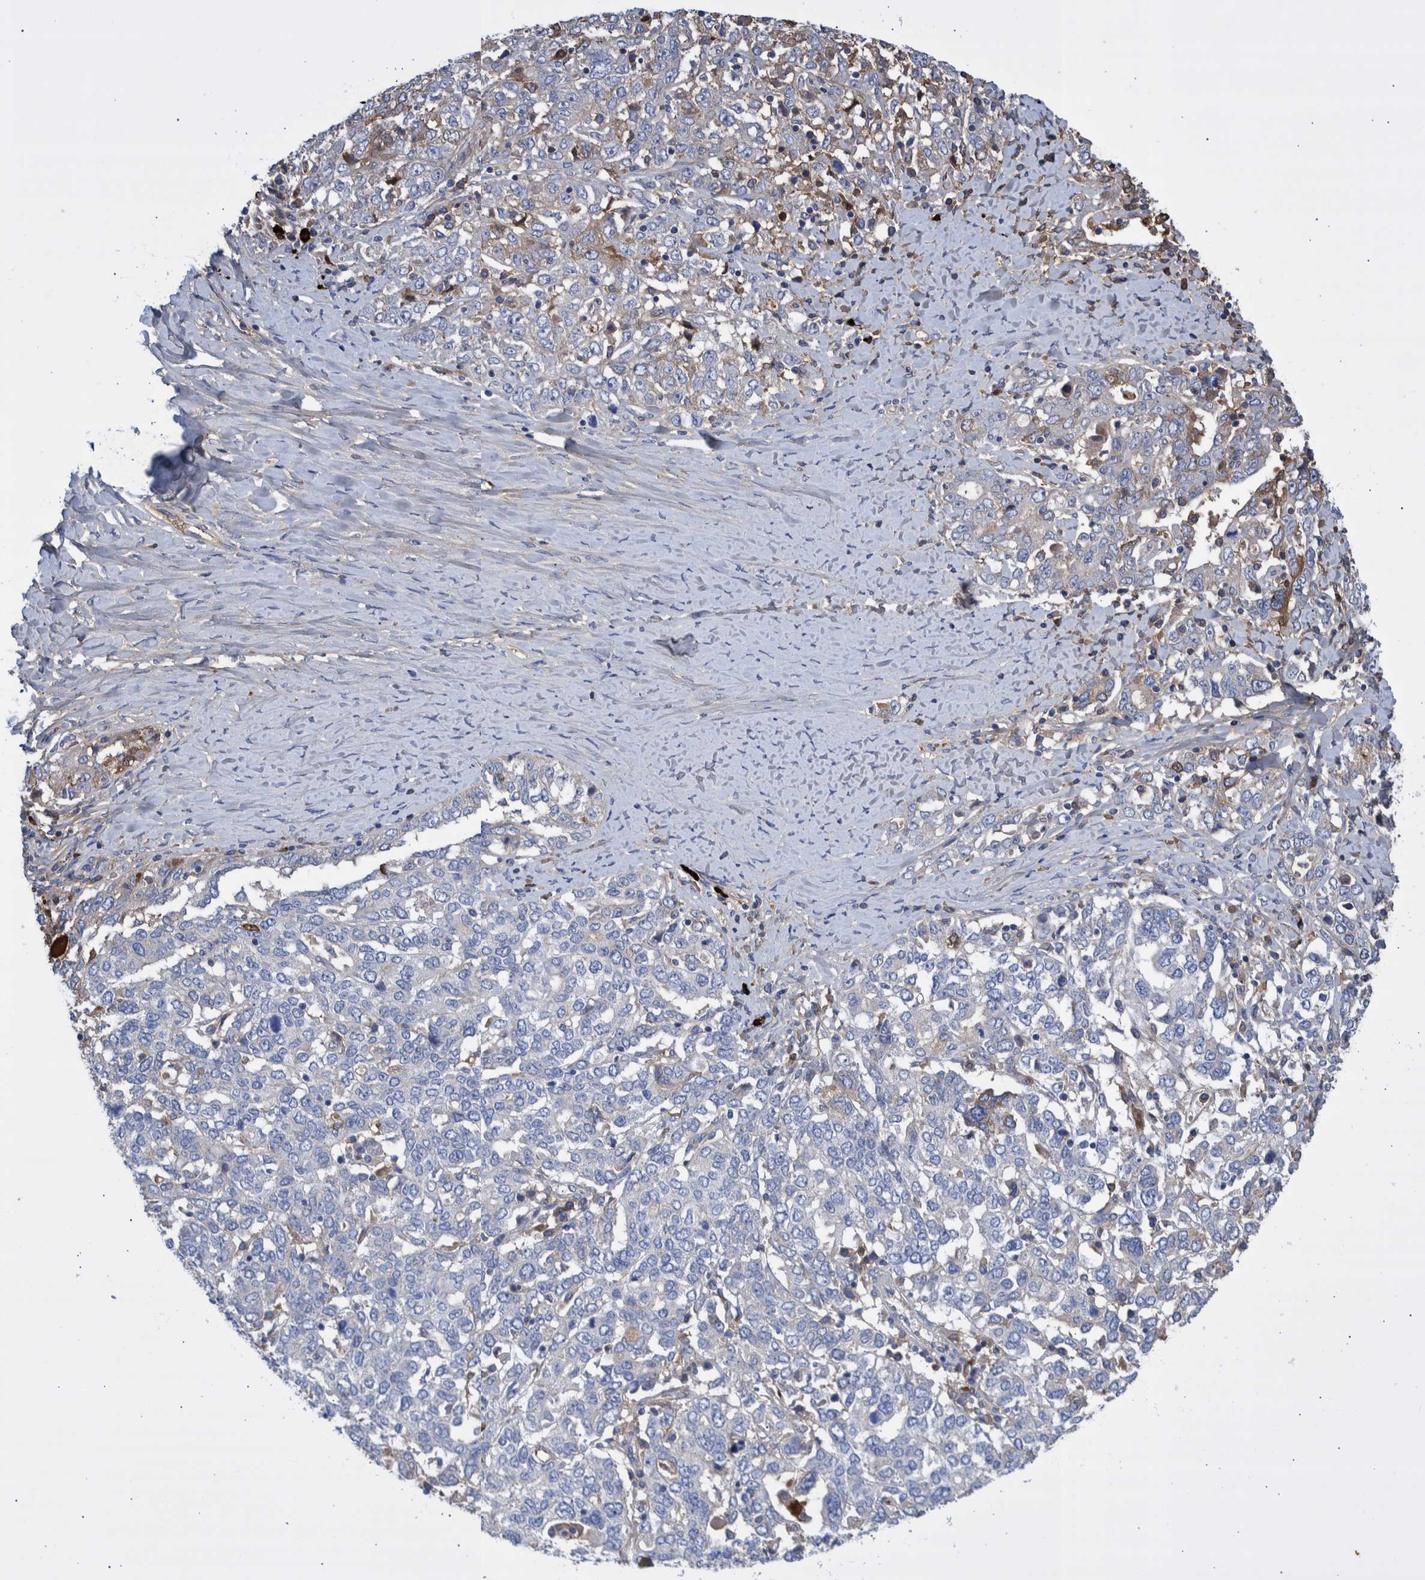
{"staining": {"intensity": "negative", "quantity": "none", "location": "none"}, "tissue": "ovarian cancer", "cell_type": "Tumor cells", "image_type": "cancer", "snomed": [{"axis": "morphology", "description": "Carcinoma, endometroid"}, {"axis": "topography", "description": "Ovary"}], "caption": "There is no significant positivity in tumor cells of ovarian cancer.", "gene": "DLL4", "patient": {"sex": "female", "age": 62}}